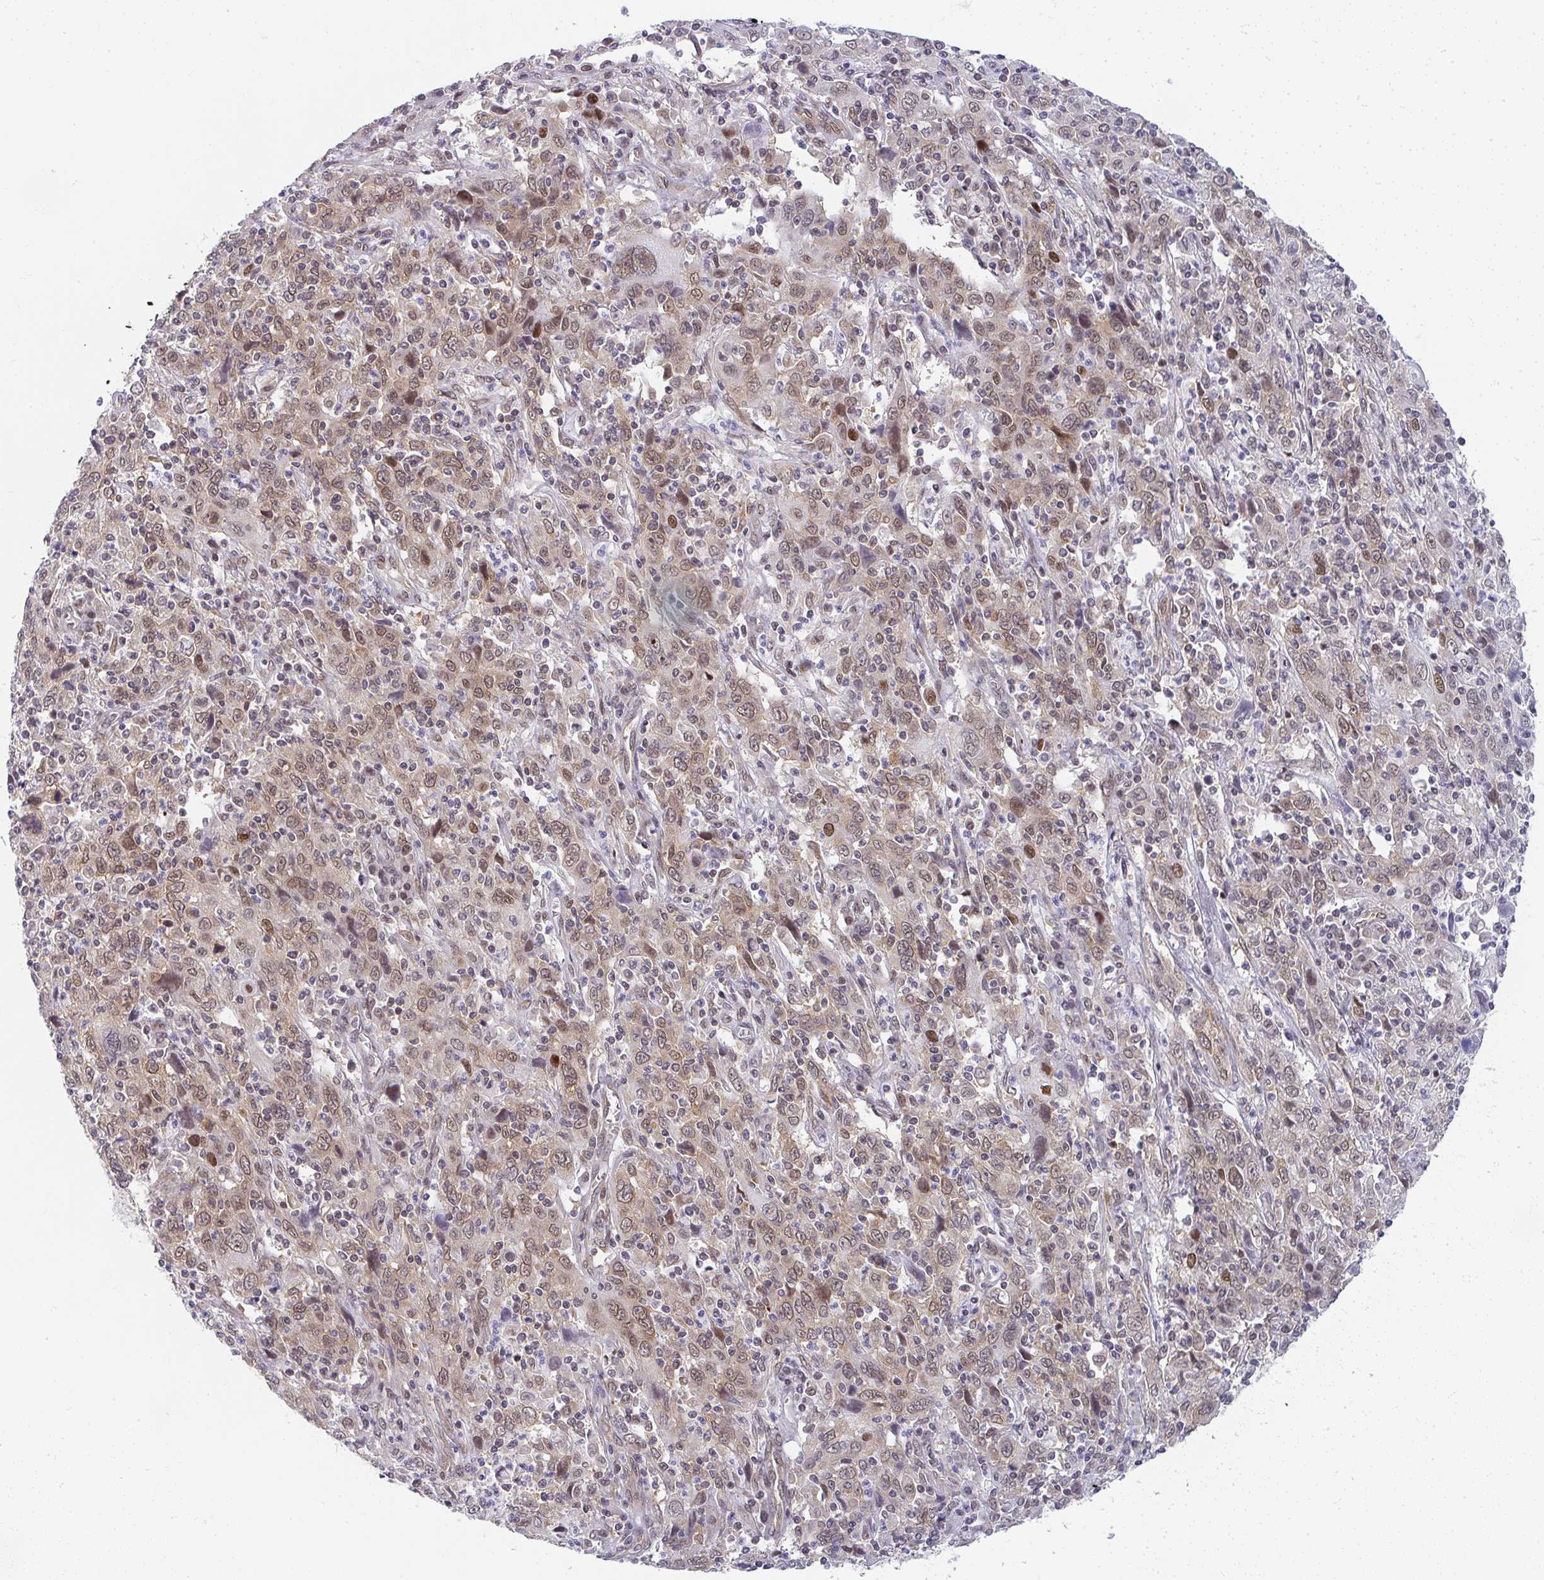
{"staining": {"intensity": "moderate", "quantity": ">75%", "location": "nuclear"}, "tissue": "cervical cancer", "cell_type": "Tumor cells", "image_type": "cancer", "snomed": [{"axis": "morphology", "description": "Squamous cell carcinoma, NOS"}, {"axis": "topography", "description": "Cervix"}], "caption": "A micrograph of cervical squamous cell carcinoma stained for a protein exhibits moderate nuclear brown staining in tumor cells.", "gene": "SYNCRIP", "patient": {"sex": "female", "age": 46}}